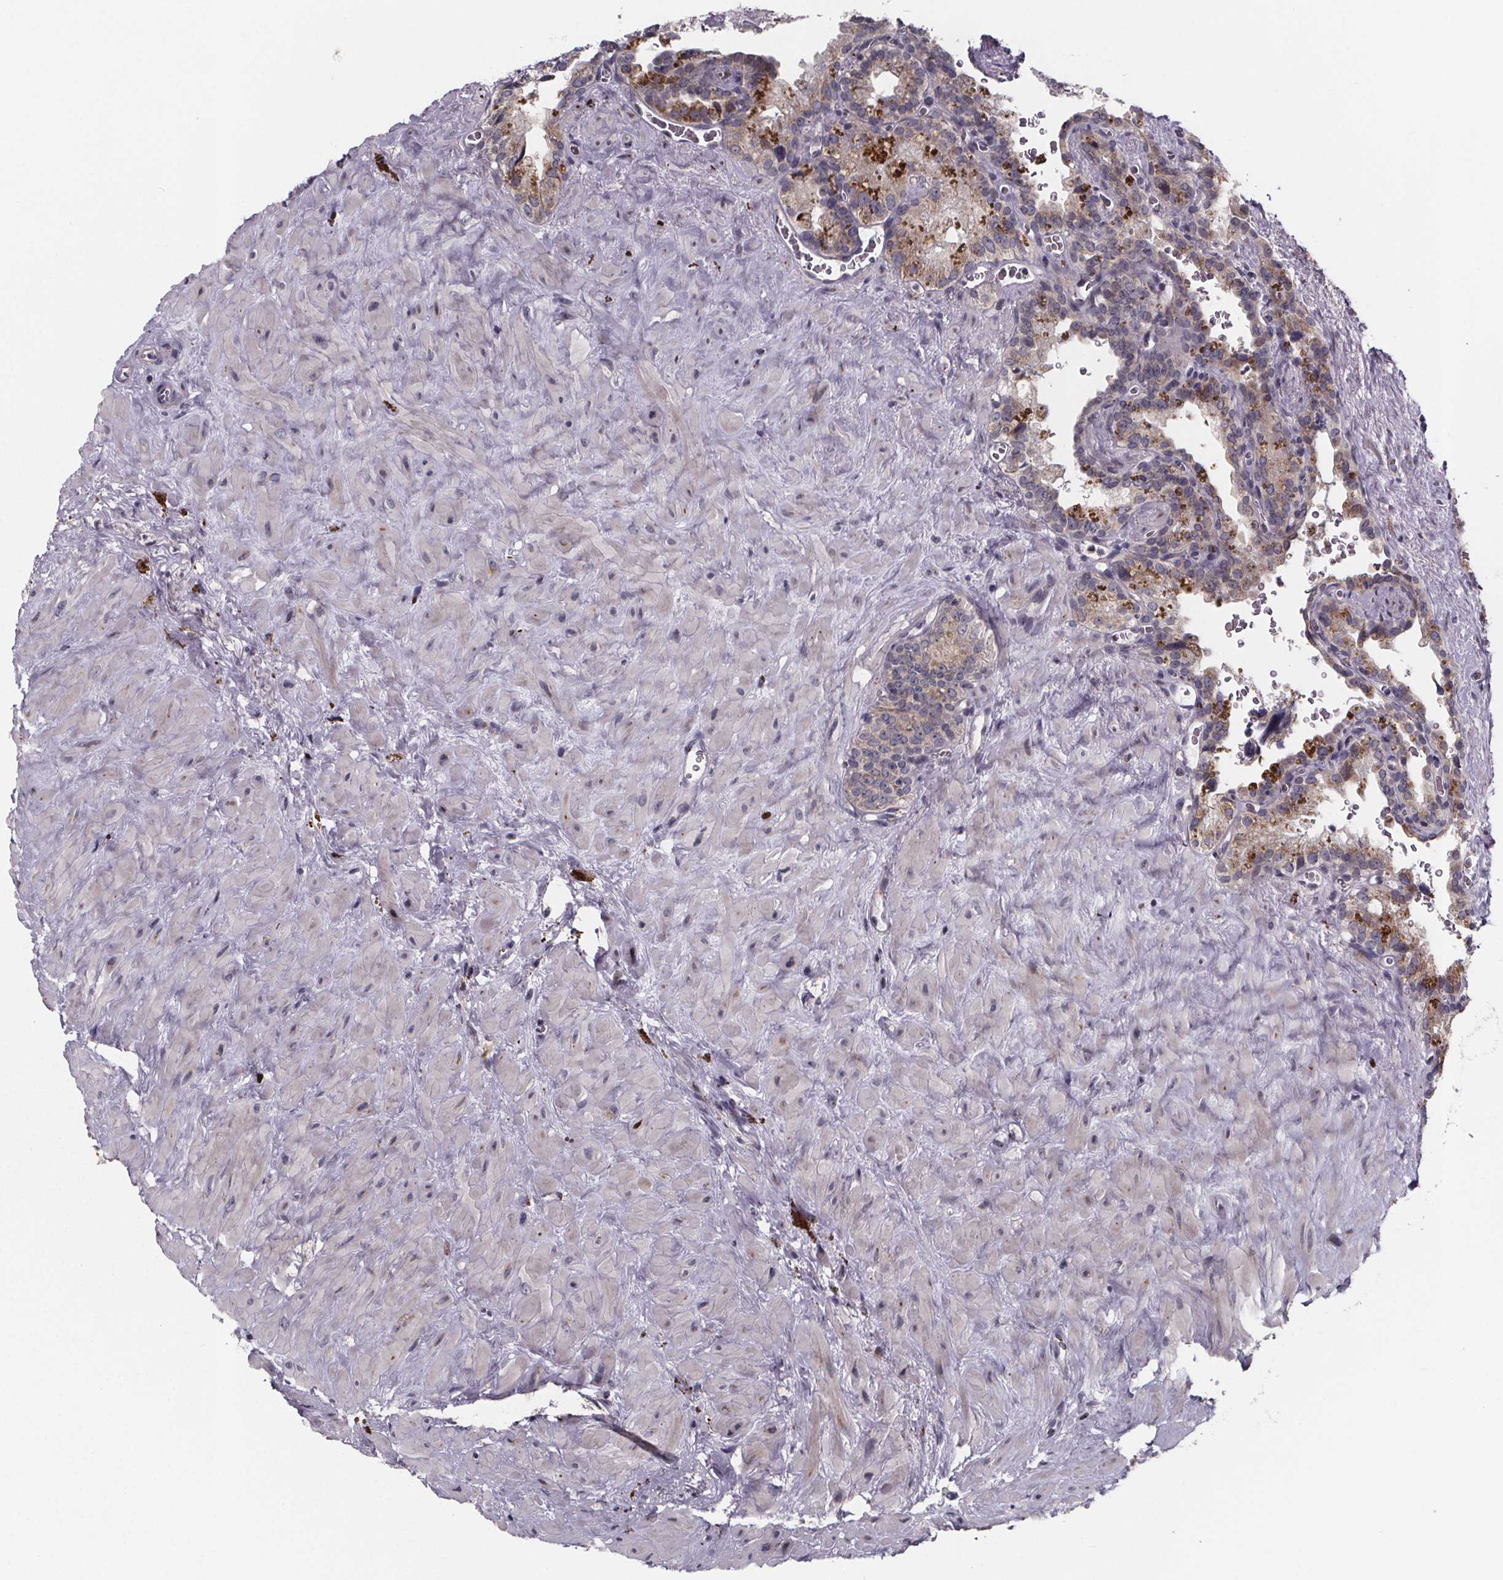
{"staining": {"intensity": "moderate", "quantity": "25%-75%", "location": "cytoplasmic/membranous"}, "tissue": "seminal vesicle", "cell_type": "Glandular cells", "image_type": "normal", "snomed": [{"axis": "morphology", "description": "Normal tissue, NOS"}, {"axis": "topography", "description": "Prostate"}, {"axis": "topography", "description": "Seminal veicle"}], "caption": "IHC of unremarkable seminal vesicle reveals medium levels of moderate cytoplasmic/membranous staining in approximately 25%-75% of glandular cells.", "gene": "NDST1", "patient": {"sex": "male", "age": 71}}